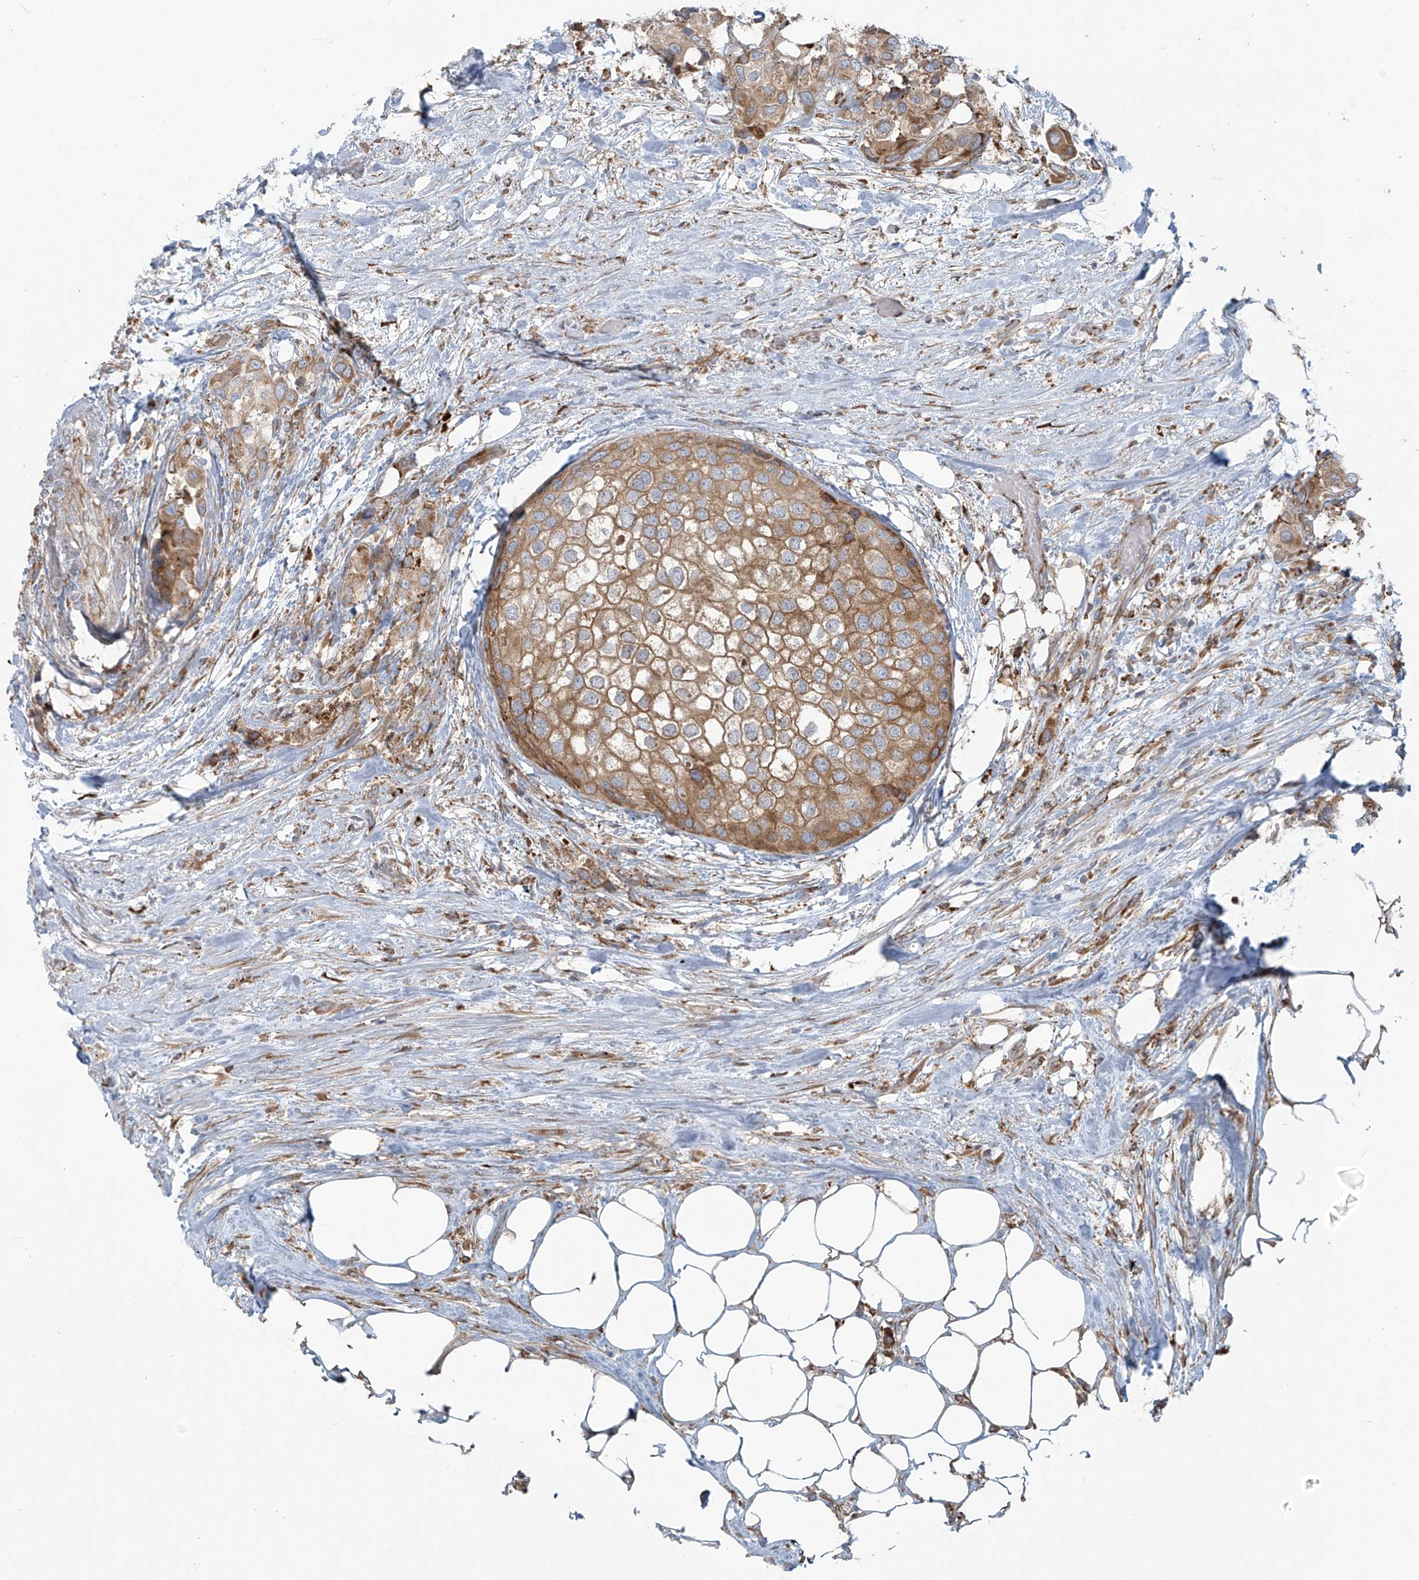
{"staining": {"intensity": "moderate", "quantity": ">75%", "location": "cytoplasmic/membranous"}, "tissue": "urothelial cancer", "cell_type": "Tumor cells", "image_type": "cancer", "snomed": [{"axis": "morphology", "description": "Urothelial carcinoma, High grade"}, {"axis": "topography", "description": "Urinary bladder"}], "caption": "Protein staining of urothelial cancer tissue exhibits moderate cytoplasmic/membranous positivity in approximately >75% of tumor cells.", "gene": "KATNIP", "patient": {"sex": "male", "age": 64}}